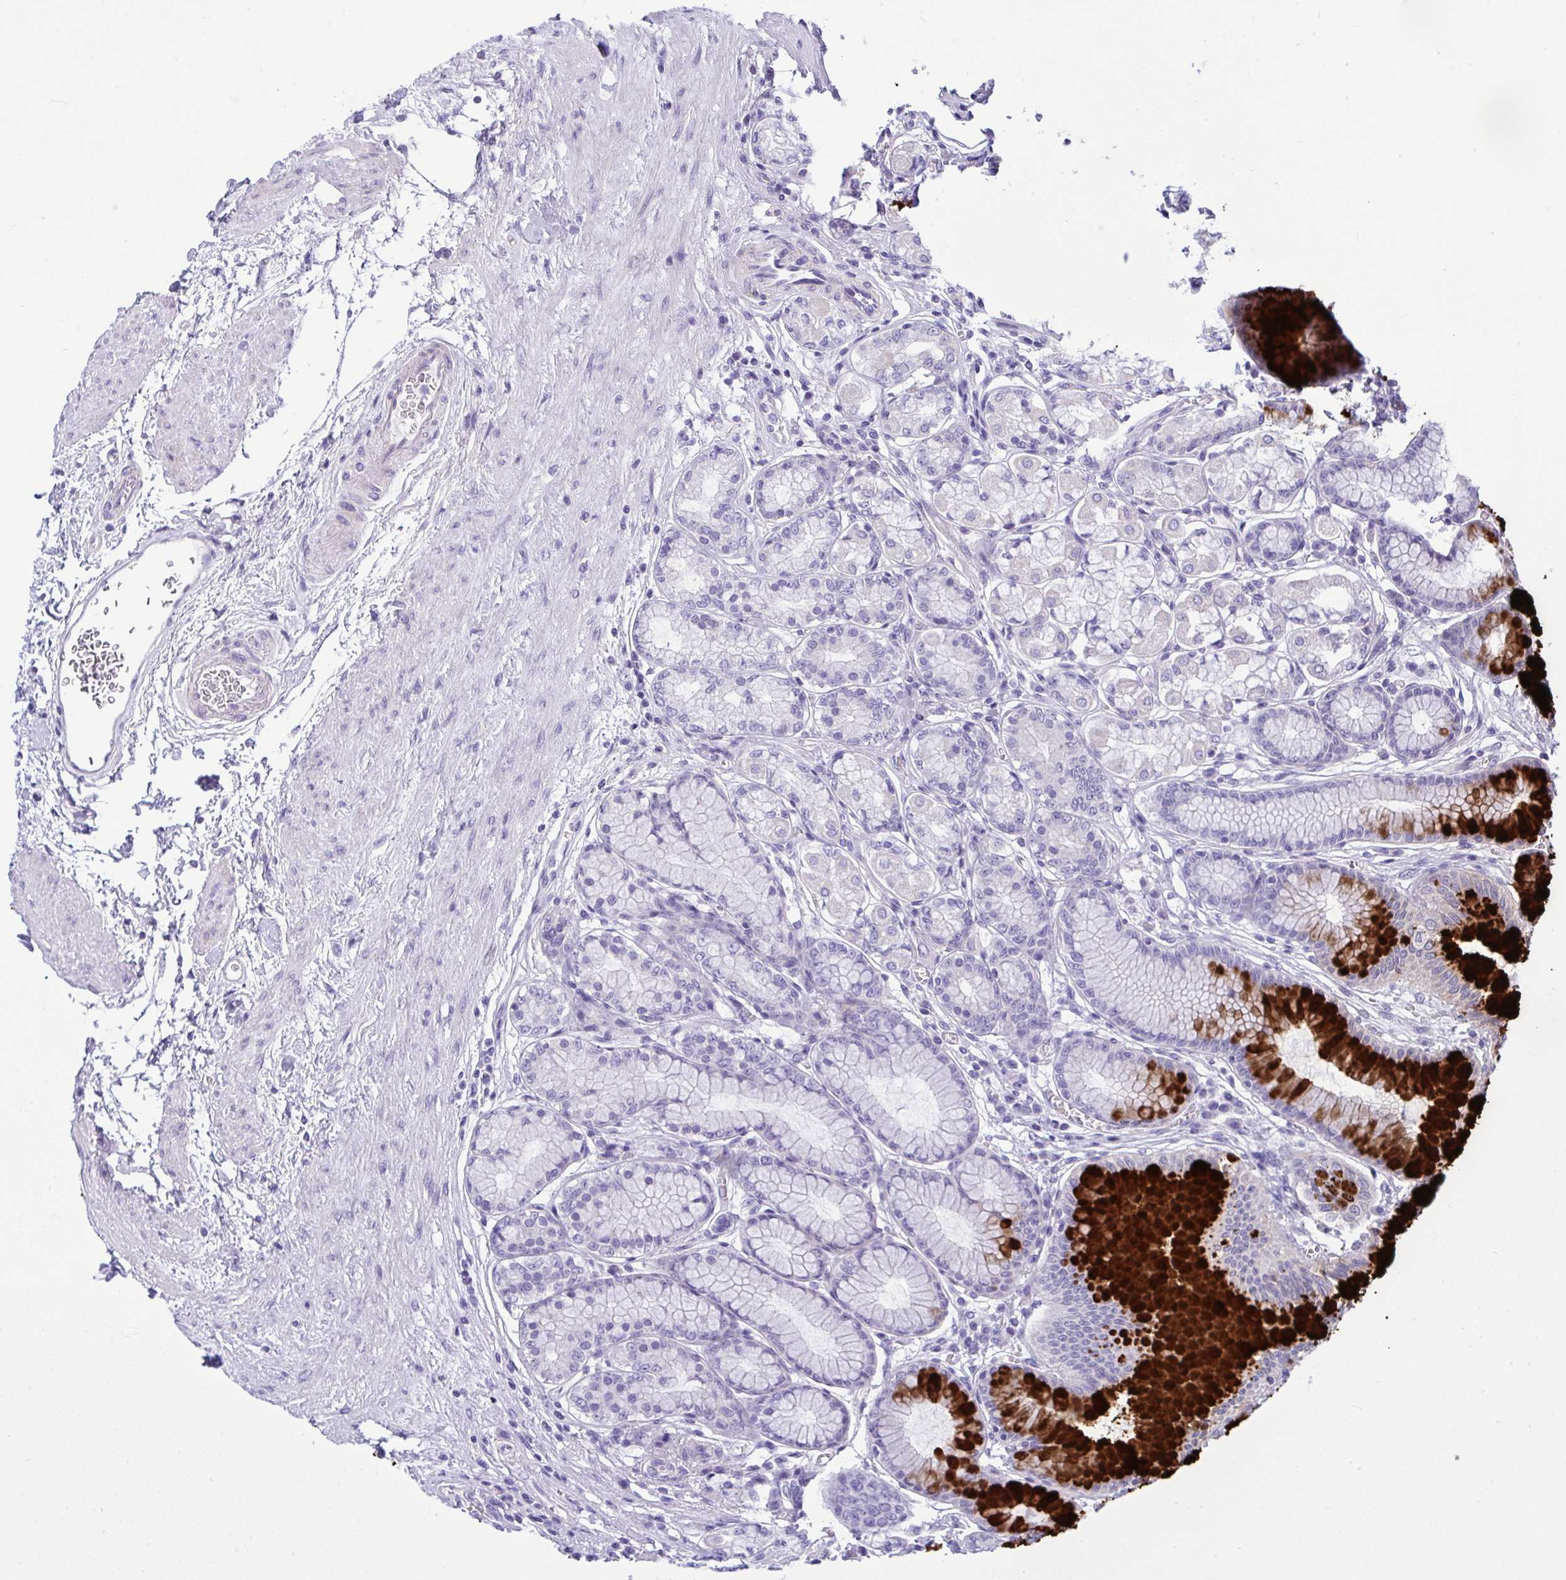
{"staining": {"intensity": "strong", "quantity": "<25%", "location": "cytoplasmic/membranous"}, "tissue": "stomach", "cell_type": "Glandular cells", "image_type": "normal", "snomed": [{"axis": "morphology", "description": "Normal tissue, NOS"}, {"axis": "topography", "description": "Stomach"}, {"axis": "topography", "description": "Stomach, lower"}], "caption": "Immunohistochemical staining of unremarkable stomach reveals <25% levels of strong cytoplasmic/membranous protein expression in about <25% of glandular cells.", "gene": "WDR97", "patient": {"sex": "male", "age": 76}}